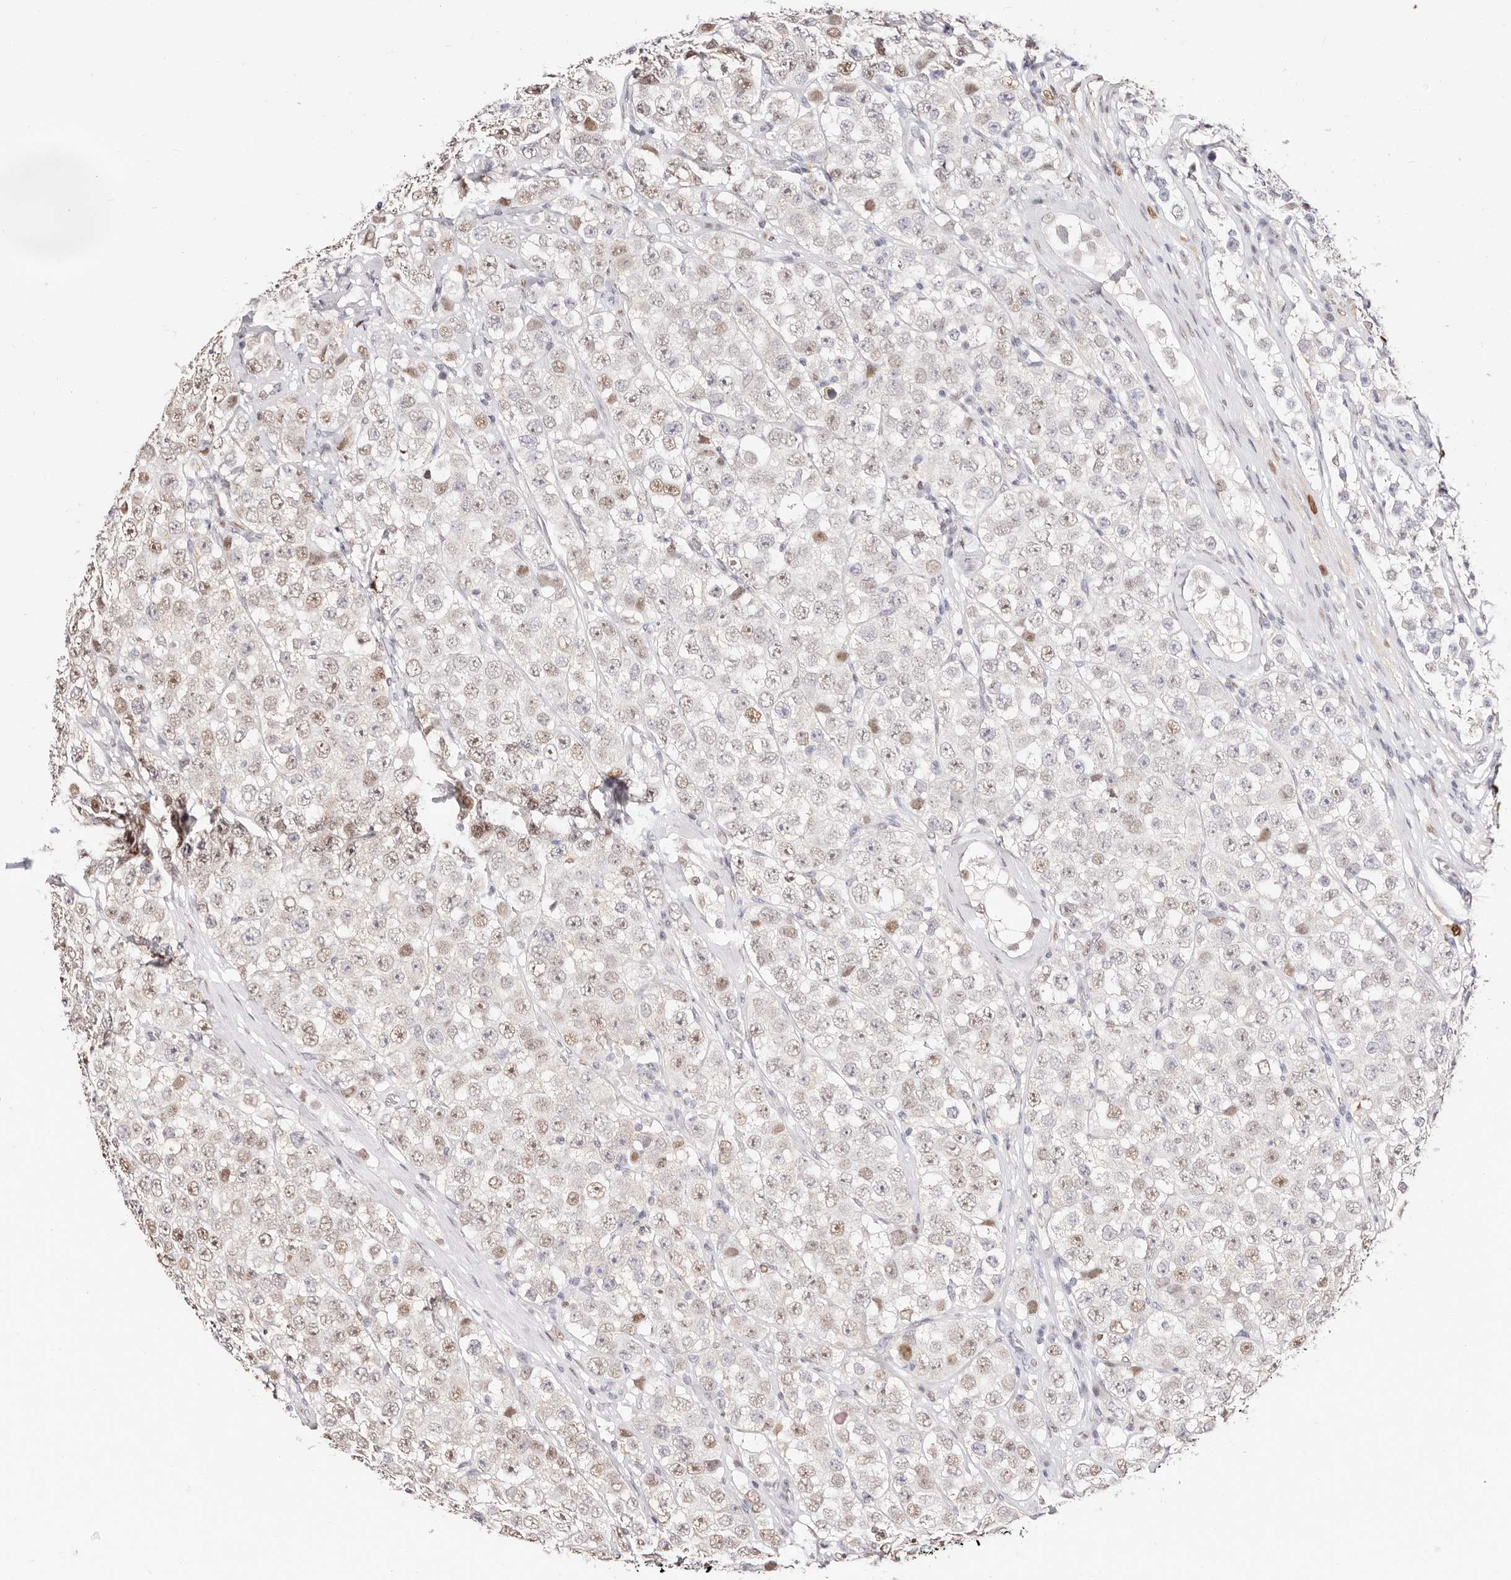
{"staining": {"intensity": "weak", "quantity": "25%-75%", "location": "nuclear"}, "tissue": "testis cancer", "cell_type": "Tumor cells", "image_type": "cancer", "snomed": [{"axis": "morphology", "description": "Seminoma, NOS"}, {"axis": "topography", "description": "Testis"}], "caption": "Immunohistochemical staining of testis cancer (seminoma) reveals low levels of weak nuclear protein positivity in approximately 25%-75% of tumor cells.", "gene": "TKT", "patient": {"sex": "male", "age": 28}}